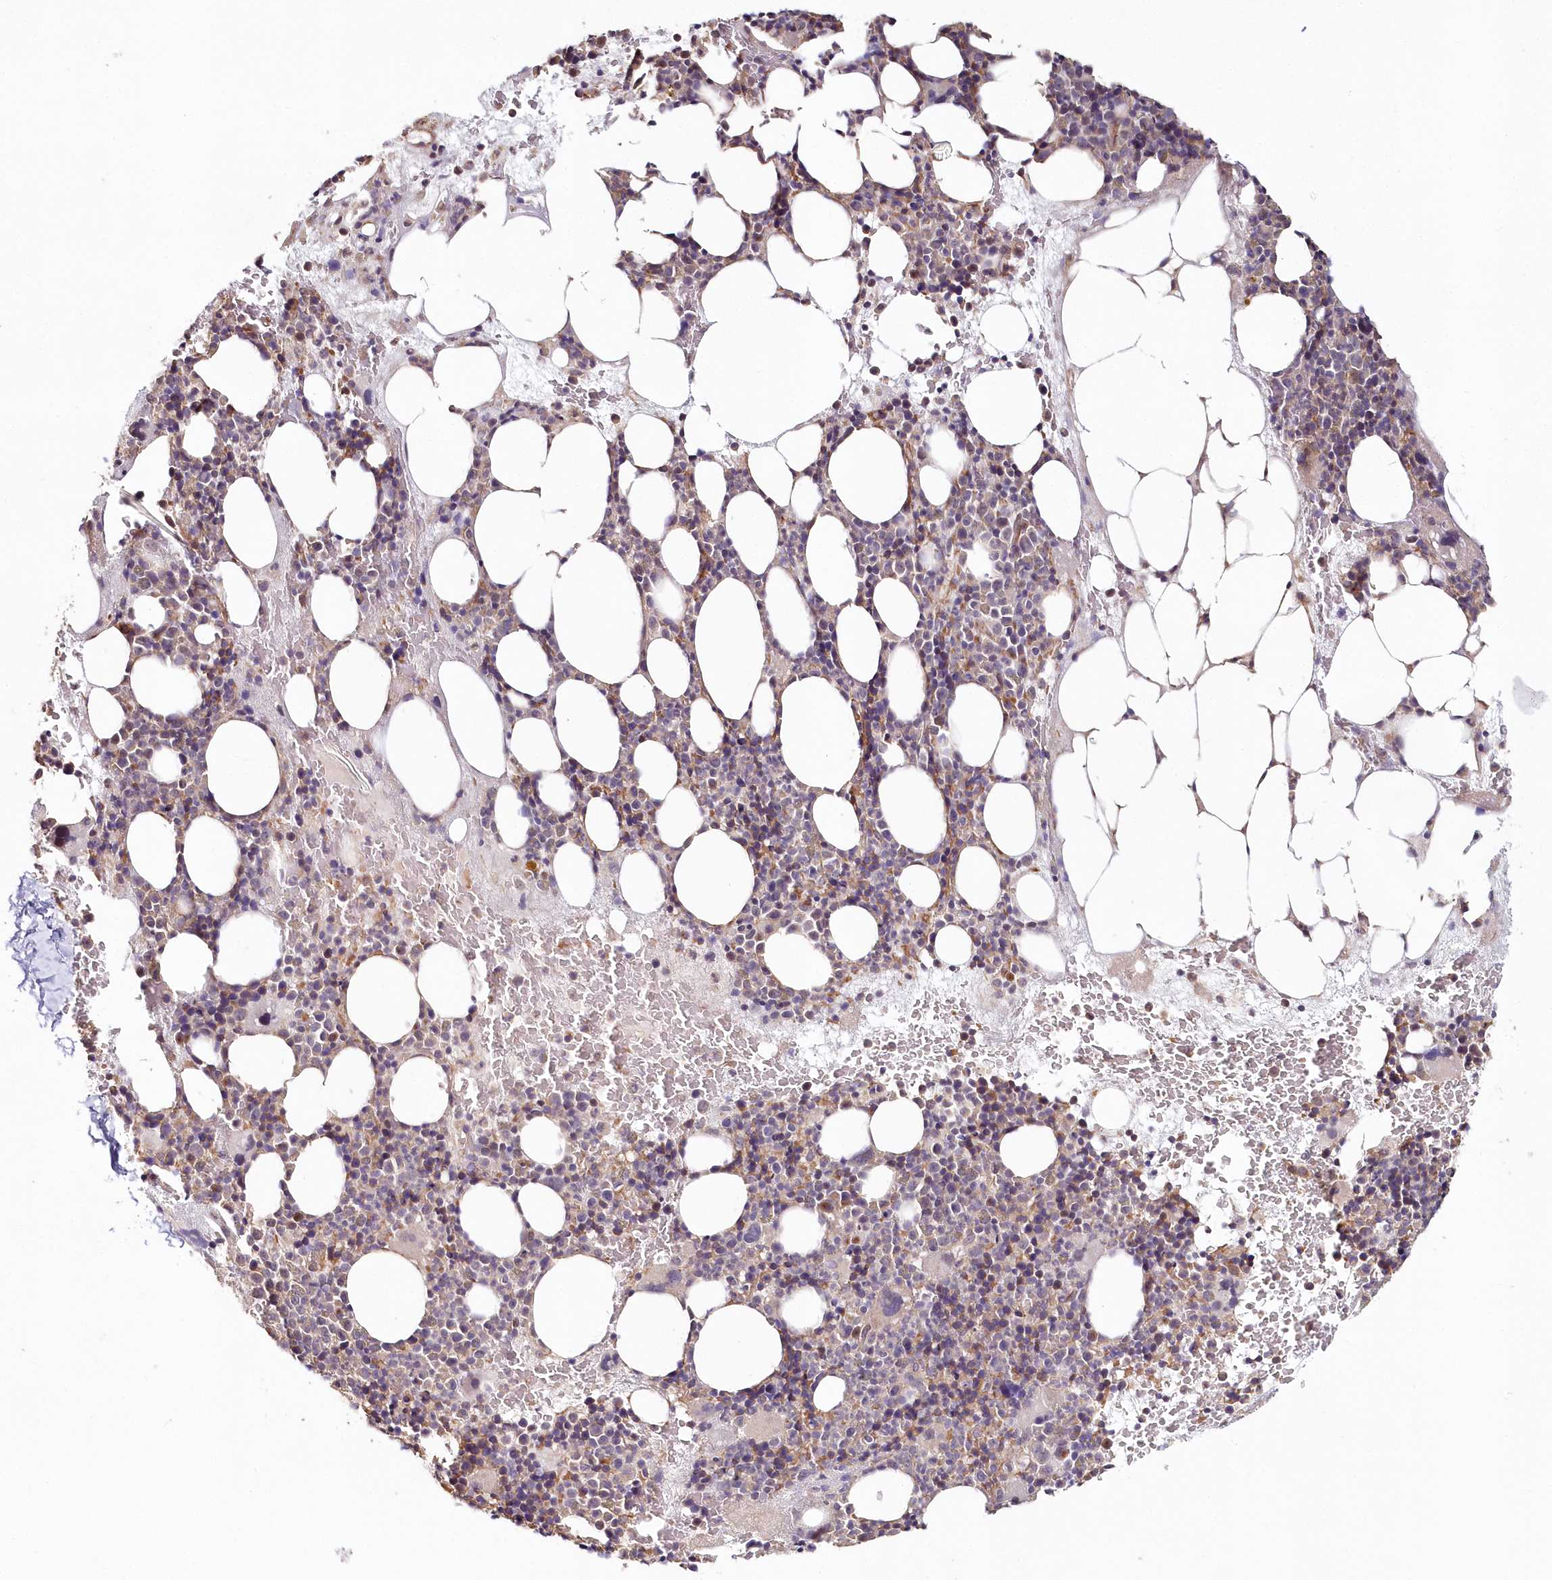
{"staining": {"intensity": "moderate", "quantity": "<25%", "location": "cytoplasmic/membranous"}, "tissue": "bone marrow", "cell_type": "Hematopoietic cells", "image_type": "normal", "snomed": [{"axis": "morphology", "description": "Normal tissue, NOS"}, {"axis": "topography", "description": "Bone marrow"}], "caption": "About <25% of hematopoietic cells in unremarkable bone marrow exhibit moderate cytoplasmic/membranous protein expression as visualized by brown immunohistochemical staining.", "gene": "HYCC2", "patient": {"sex": "male", "age": 89}}